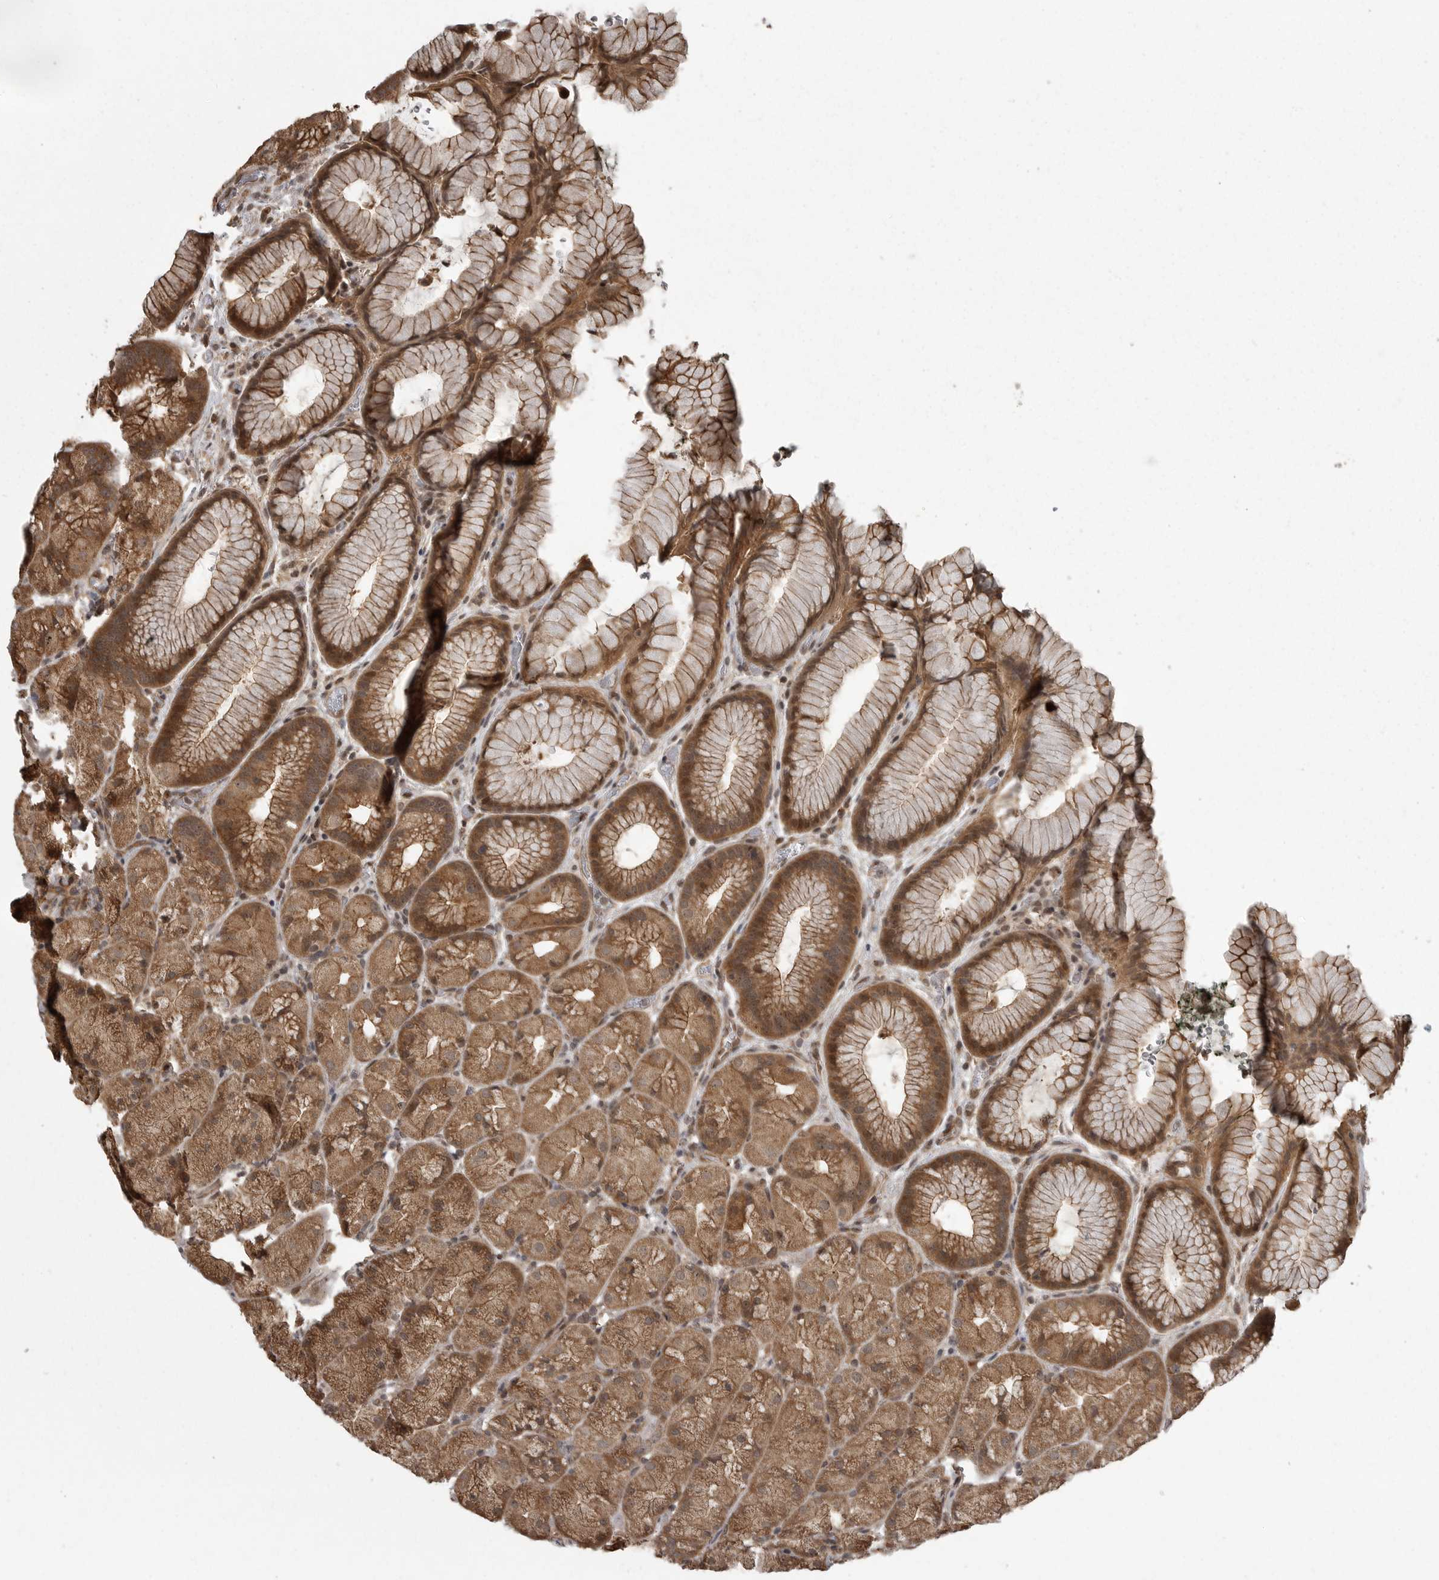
{"staining": {"intensity": "moderate", "quantity": ">75%", "location": "cytoplasmic/membranous,nuclear"}, "tissue": "stomach", "cell_type": "Glandular cells", "image_type": "normal", "snomed": [{"axis": "morphology", "description": "Normal tissue, NOS"}, {"axis": "topography", "description": "Stomach, upper"}, {"axis": "topography", "description": "Stomach"}], "caption": "Immunohistochemical staining of benign human stomach shows medium levels of moderate cytoplasmic/membranous,nuclear positivity in about >75% of glandular cells. (IHC, brightfield microscopy, high magnification).", "gene": "DNAJC8", "patient": {"sex": "male", "age": 48}}